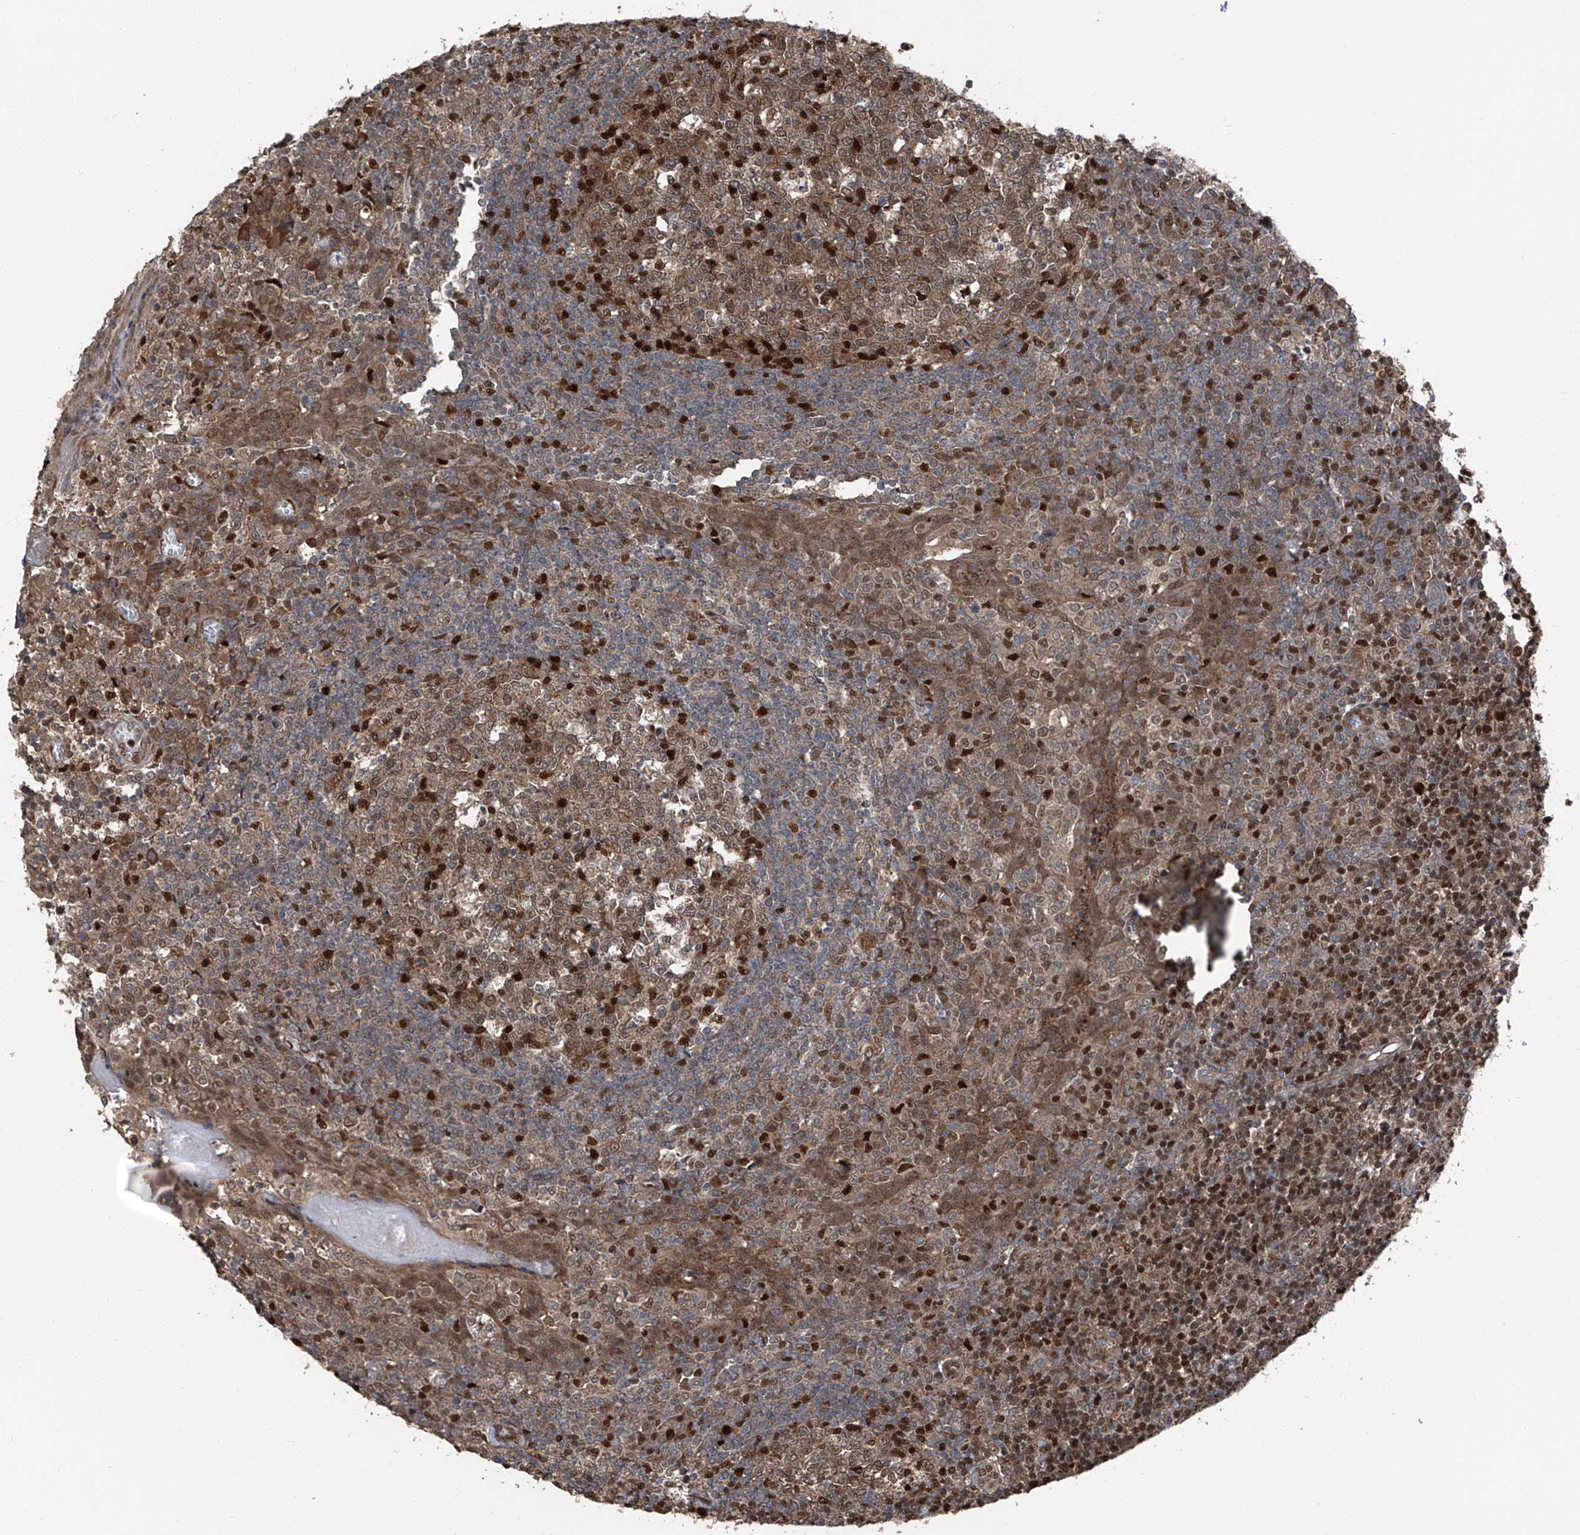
{"staining": {"intensity": "moderate", "quantity": ">75%", "location": "cytoplasmic/membranous,nuclear"}, "tissue": "tonsil", "cell_type": "Germinal center cells", "image_type": "normal", "snomed": [{"axis": "morphology", "description": "Normal tissue, NOS"}, {"axis": "topography", "description": "Tonsil"}], "caption": "A medium amount of moderate cytoplasmic/membranous,nuclear staining is present in about >75% of germinal center cells in benign tonsil. Immunohistochemistry (ihc) stains the protein of interest in brown and the nuclei are stained blue.", "gene": "FKBP5", "patient": {"sex": "female", "age": 19}}